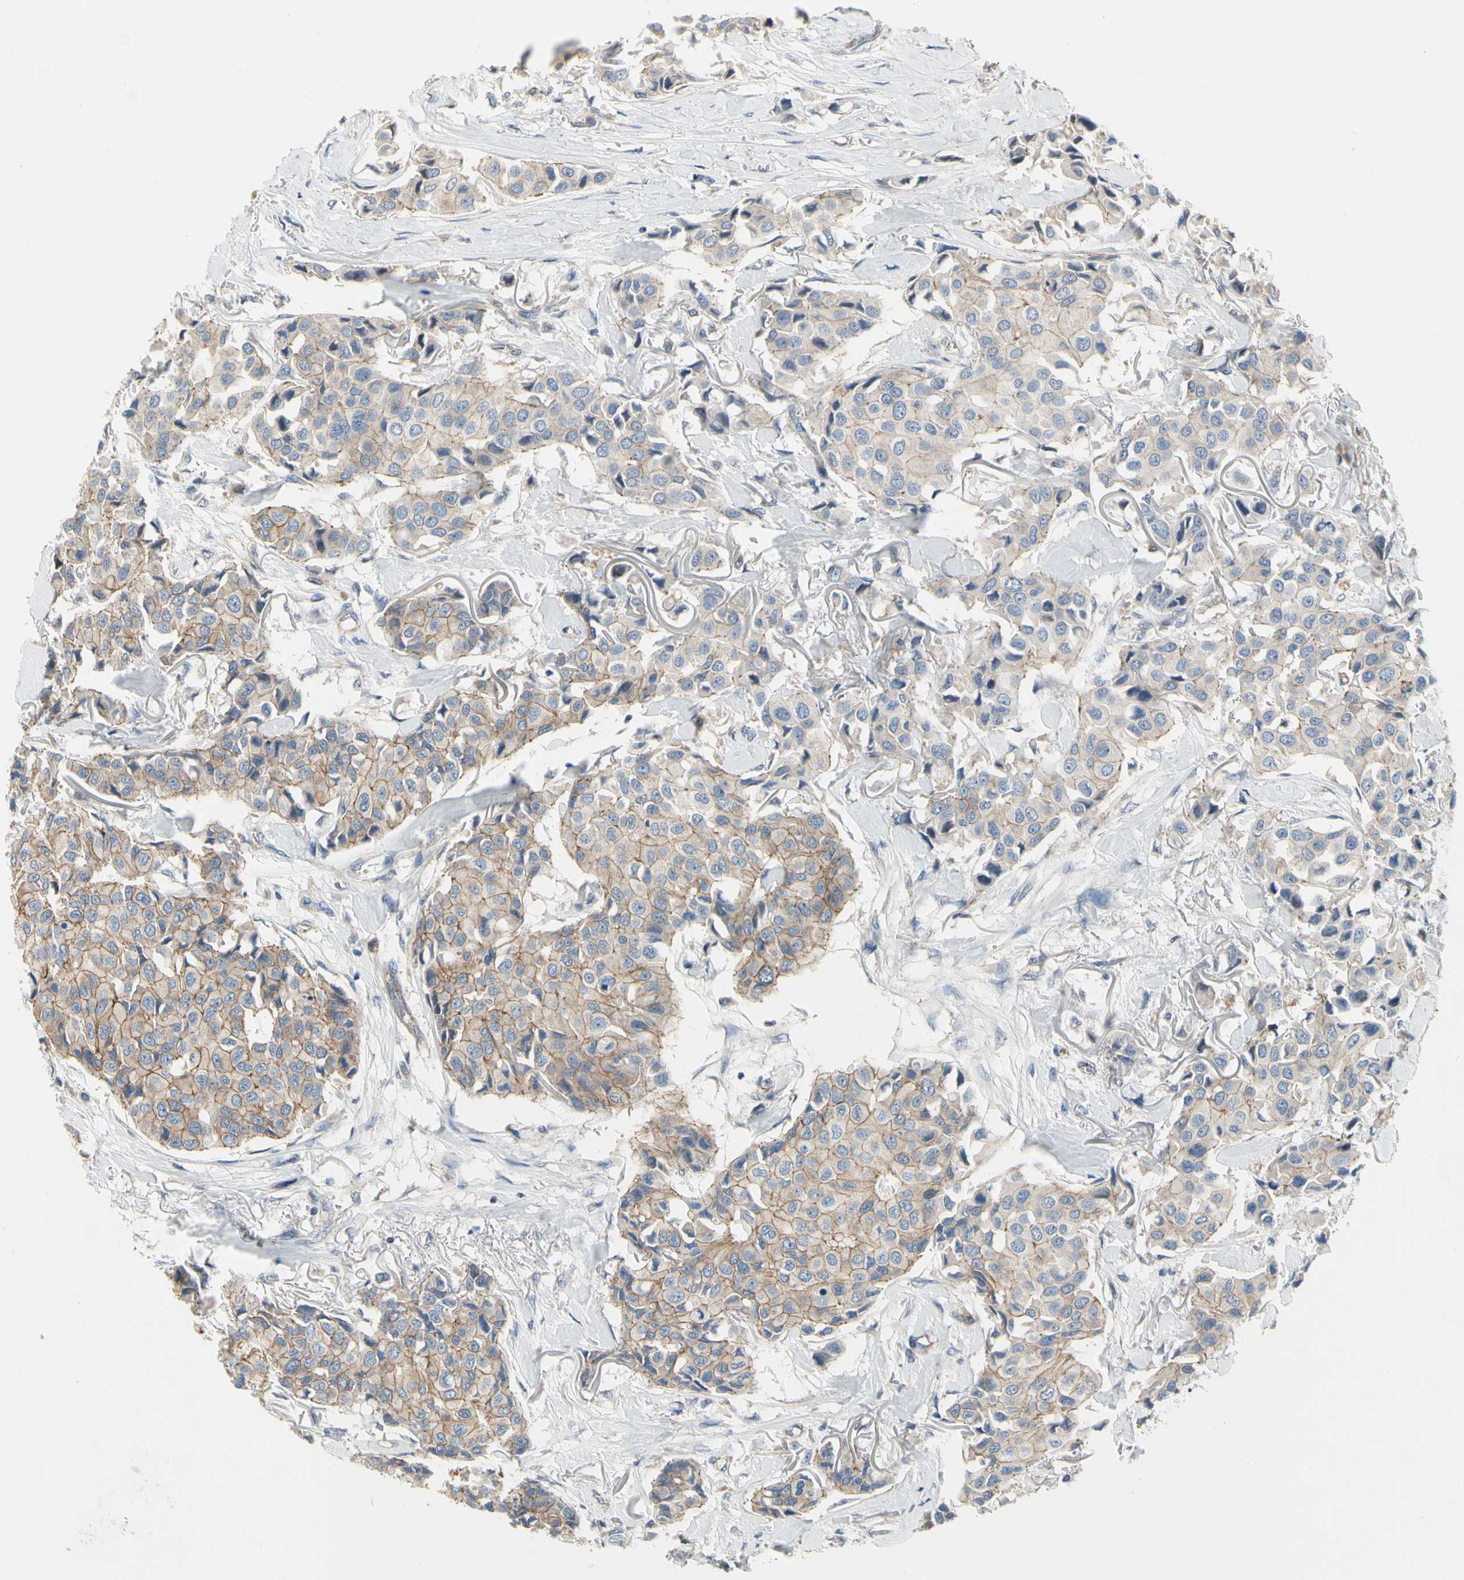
{"staining": {"intensity": "weak", "quantity": "25%-75%", "location": "cytoplasmic/membranous"}, "tissue": "breast cancer", "cell_type": "Tumor cells", "image_type": "cancer", "snomed": [{"axis": "morphology", "description": "Duct carcinoma"}, {"axis": "topography", "description": "Breast"}], "caption": "Tumor cells demonstrate low levels of weak cytoplasmic/membranous positivity in approximately 25%-75% of cells in breast intraductal carcinoma.", "gene": "LGR6", "patient": {"sex": "female", "age": 80}}